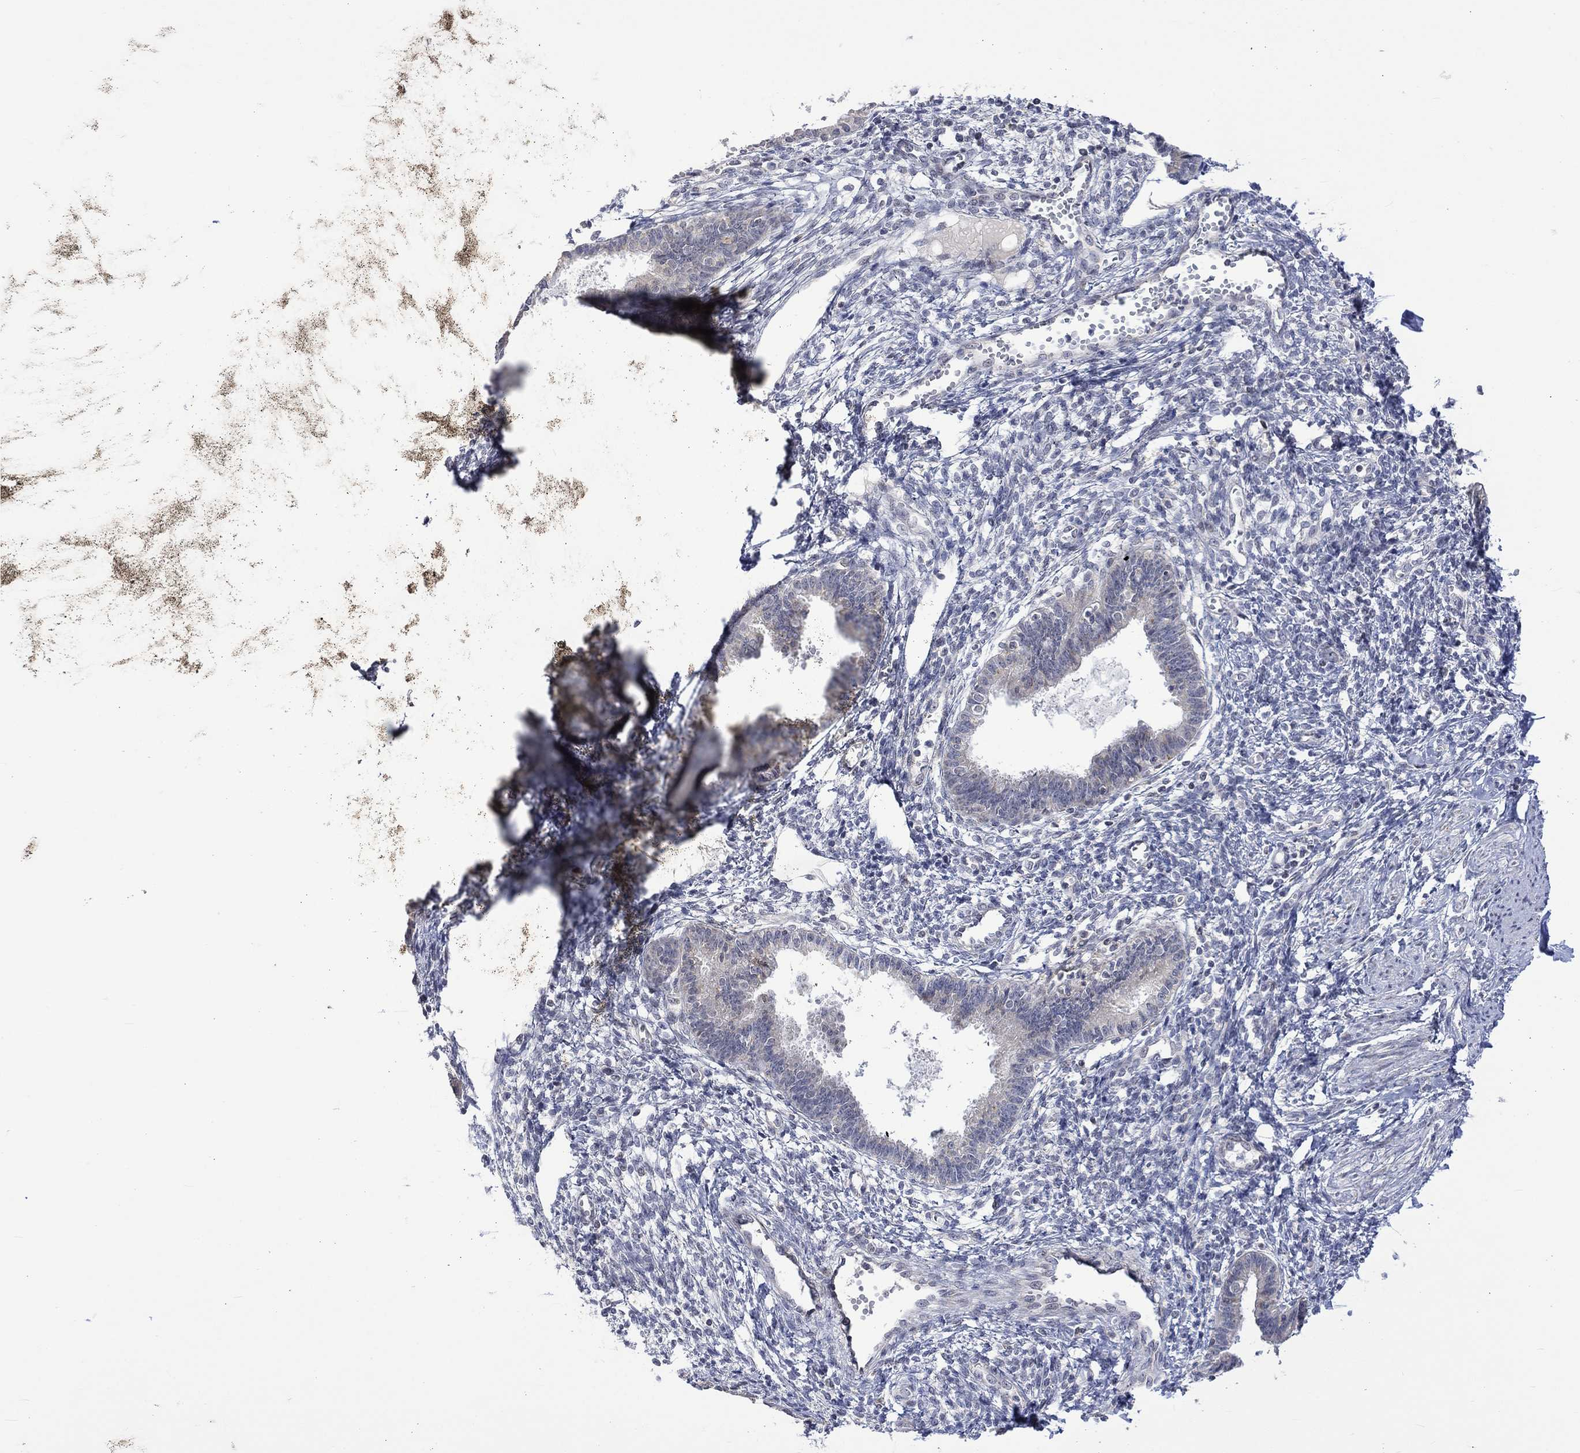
{"staining": {"intensity": "negative", "quantity": "none", "location": "none"}, "tissue": "endometrium", "cell_type": "Cells in endometrial stroma", "image_type": "normal", "snomed": [{"axis": "morphology", "description": "Normal tissue, NOS"}, {"axis": "topography", "description": "Cervix"}, {"axis": "topography", "description": "Endometrium"}], "caption": "This is an immunohistochemistry image of unremarkable human endometrium. There is no staining in cells in endometrial stroma.", "gene": "SLC48A1", "patient": {"sex": "female", "age": 37}}